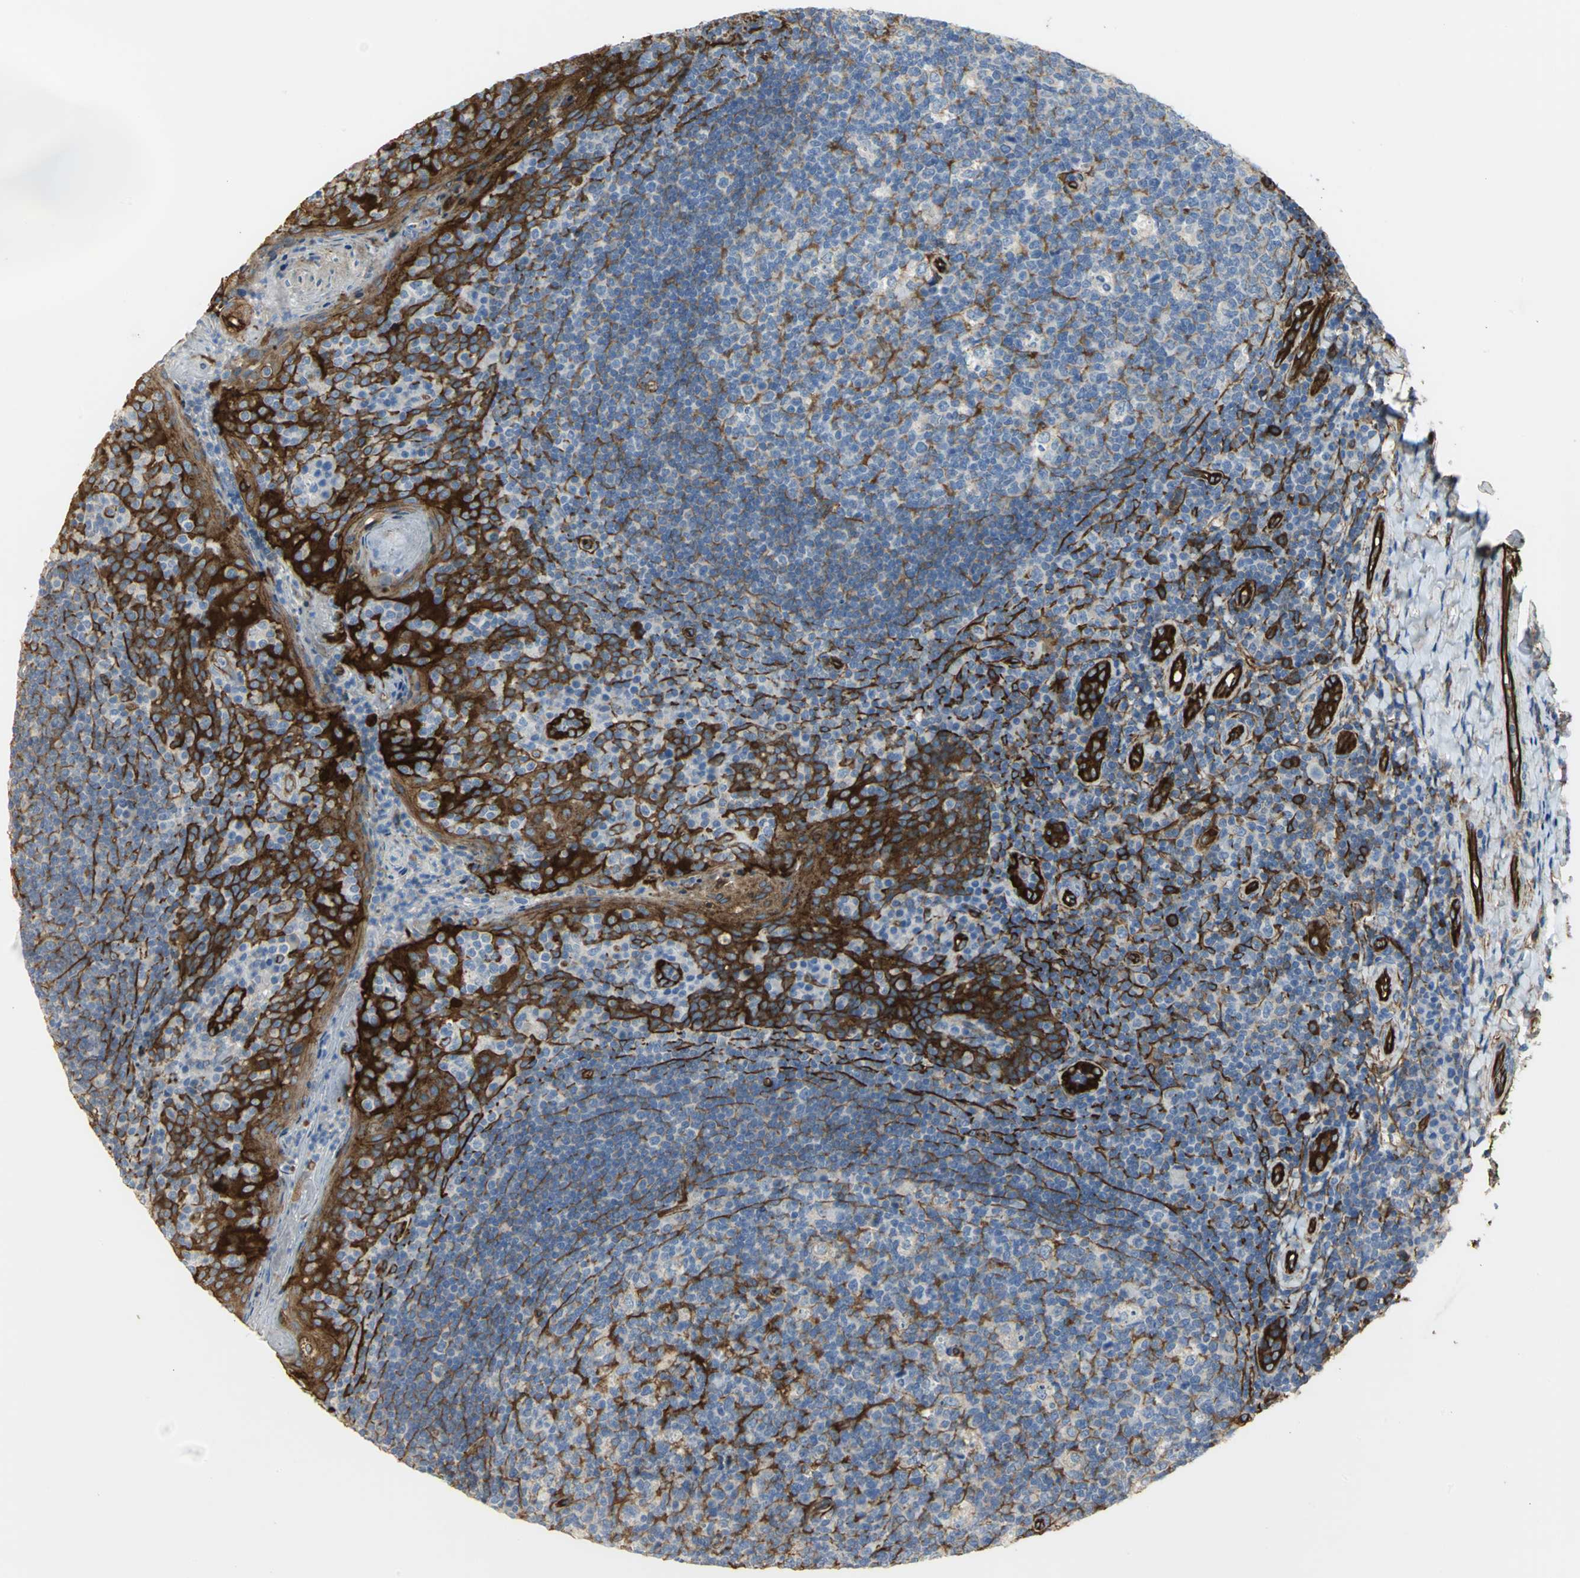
{"staining": {"intensity": "negative", "quantity": "none", "location": "none"}, "tissue": "tonsil", "cell_type": "Germinal center cells", "image_type": "normal", "snomed": [{"axis": "morphology", "description": "Normal tissue, NOS"}, {"axis": "topography", "description": "Tonsil"}], "caption": "High power microscopy image of an immunohistochemistry micrograph of normal tonsil, revealing no significant staining in germinal center cells. (DAB (3,3'-diaminobenzidine) immunohistochemistry visualized using brightfield microscopy, high magnification).", "gene": "FLNB", "patient": {"sex": "male", "age": 17}}